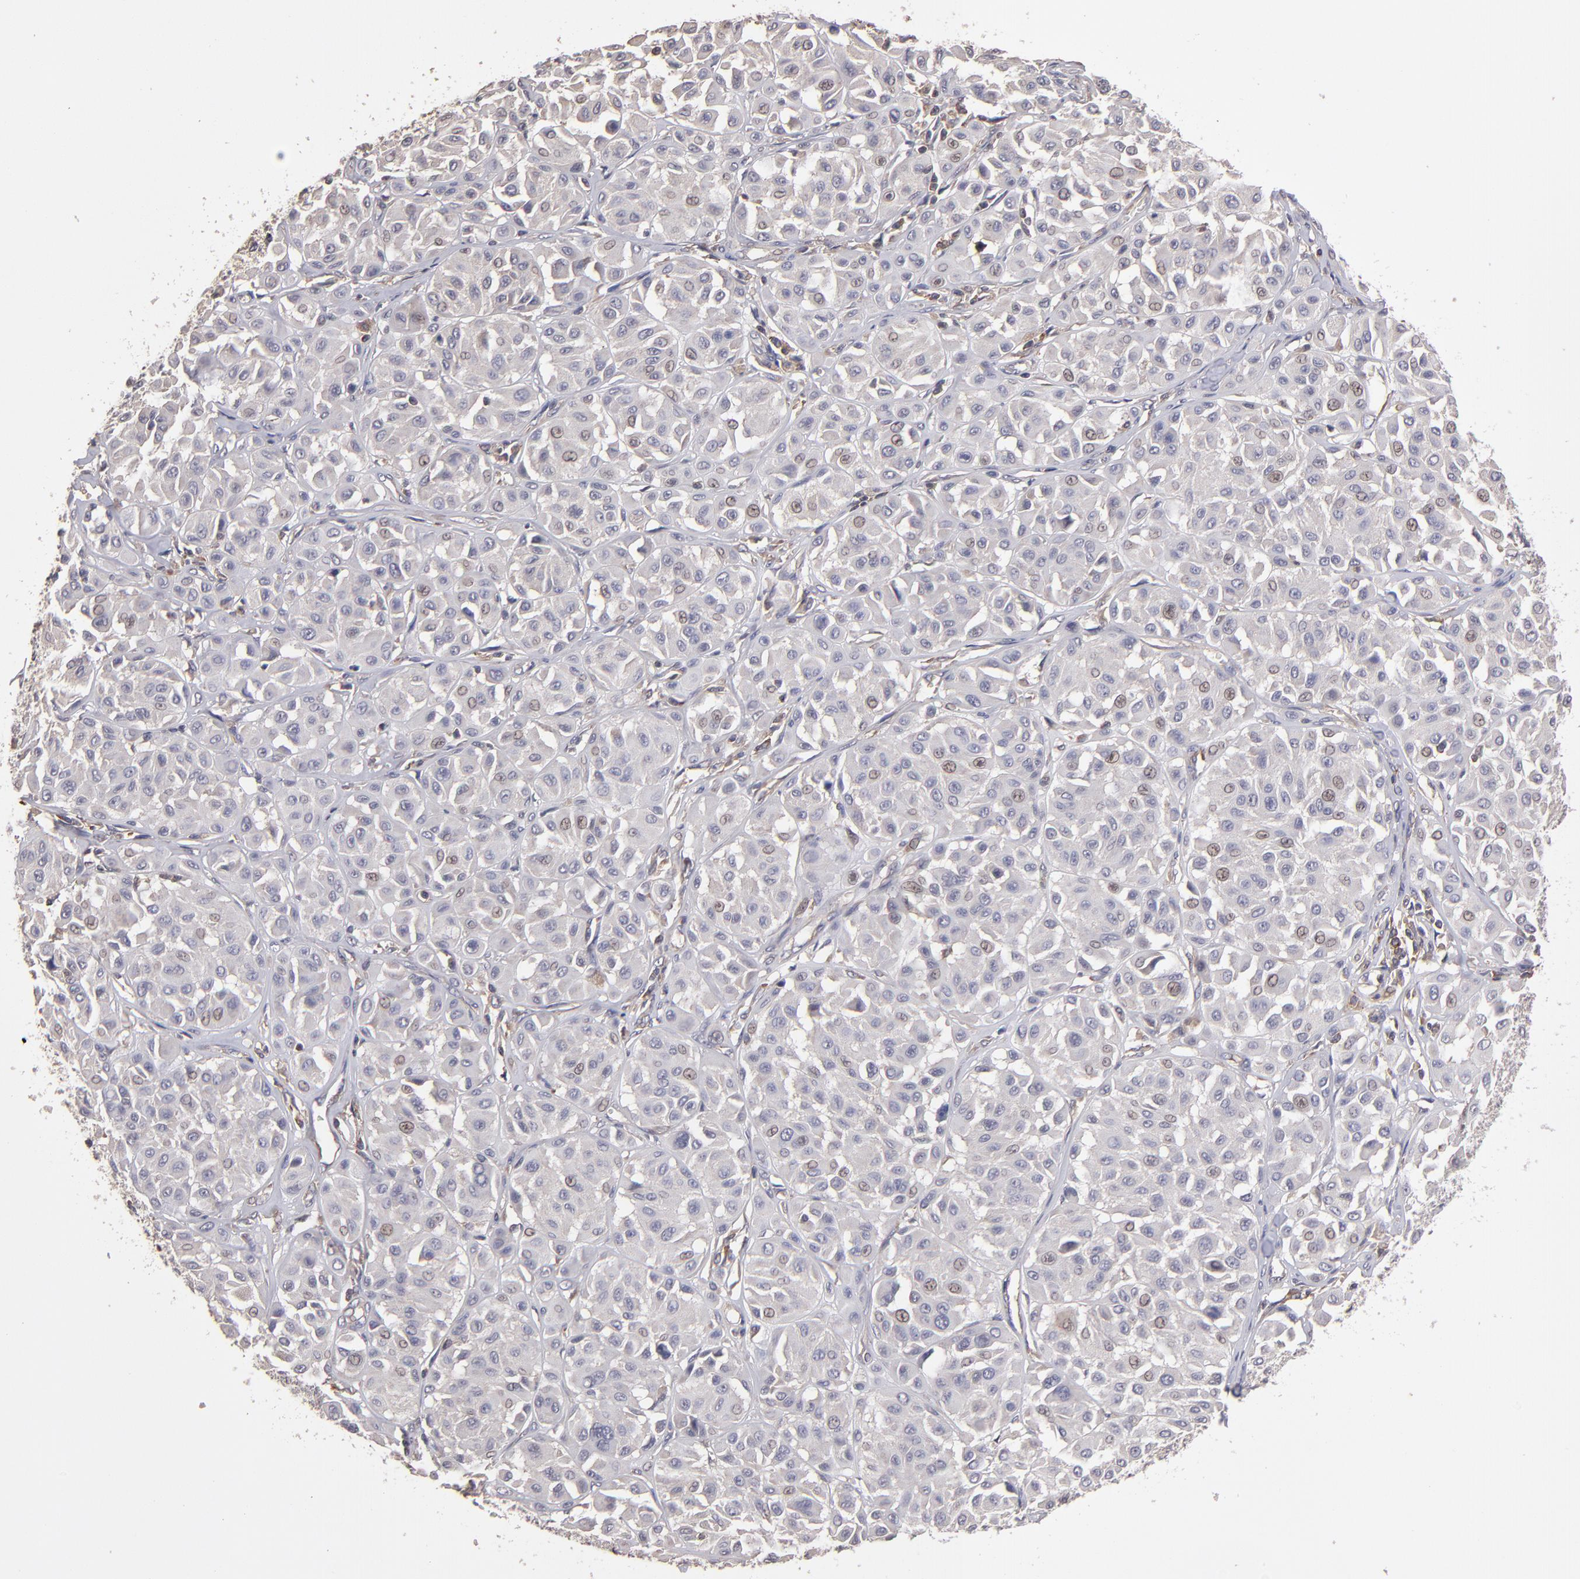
{"staining": {"intensity": "negative", "quantity": "none", "location": "none"}, "tissue": "melanoma", "cell_type": "Tumor cells", "image_type": "cancer", "snomed": [{"axis": "morphology", "description": "Malignant melanoma, Metastatic site"}, {"axis": "topography", "description": "Soft tissue"}], "caption": "Tumor cells are negative for protein expression in human malignant melanoma (metastatic site).", "gene": "NF2", "patient": {"sex": "male", "age": 41}}